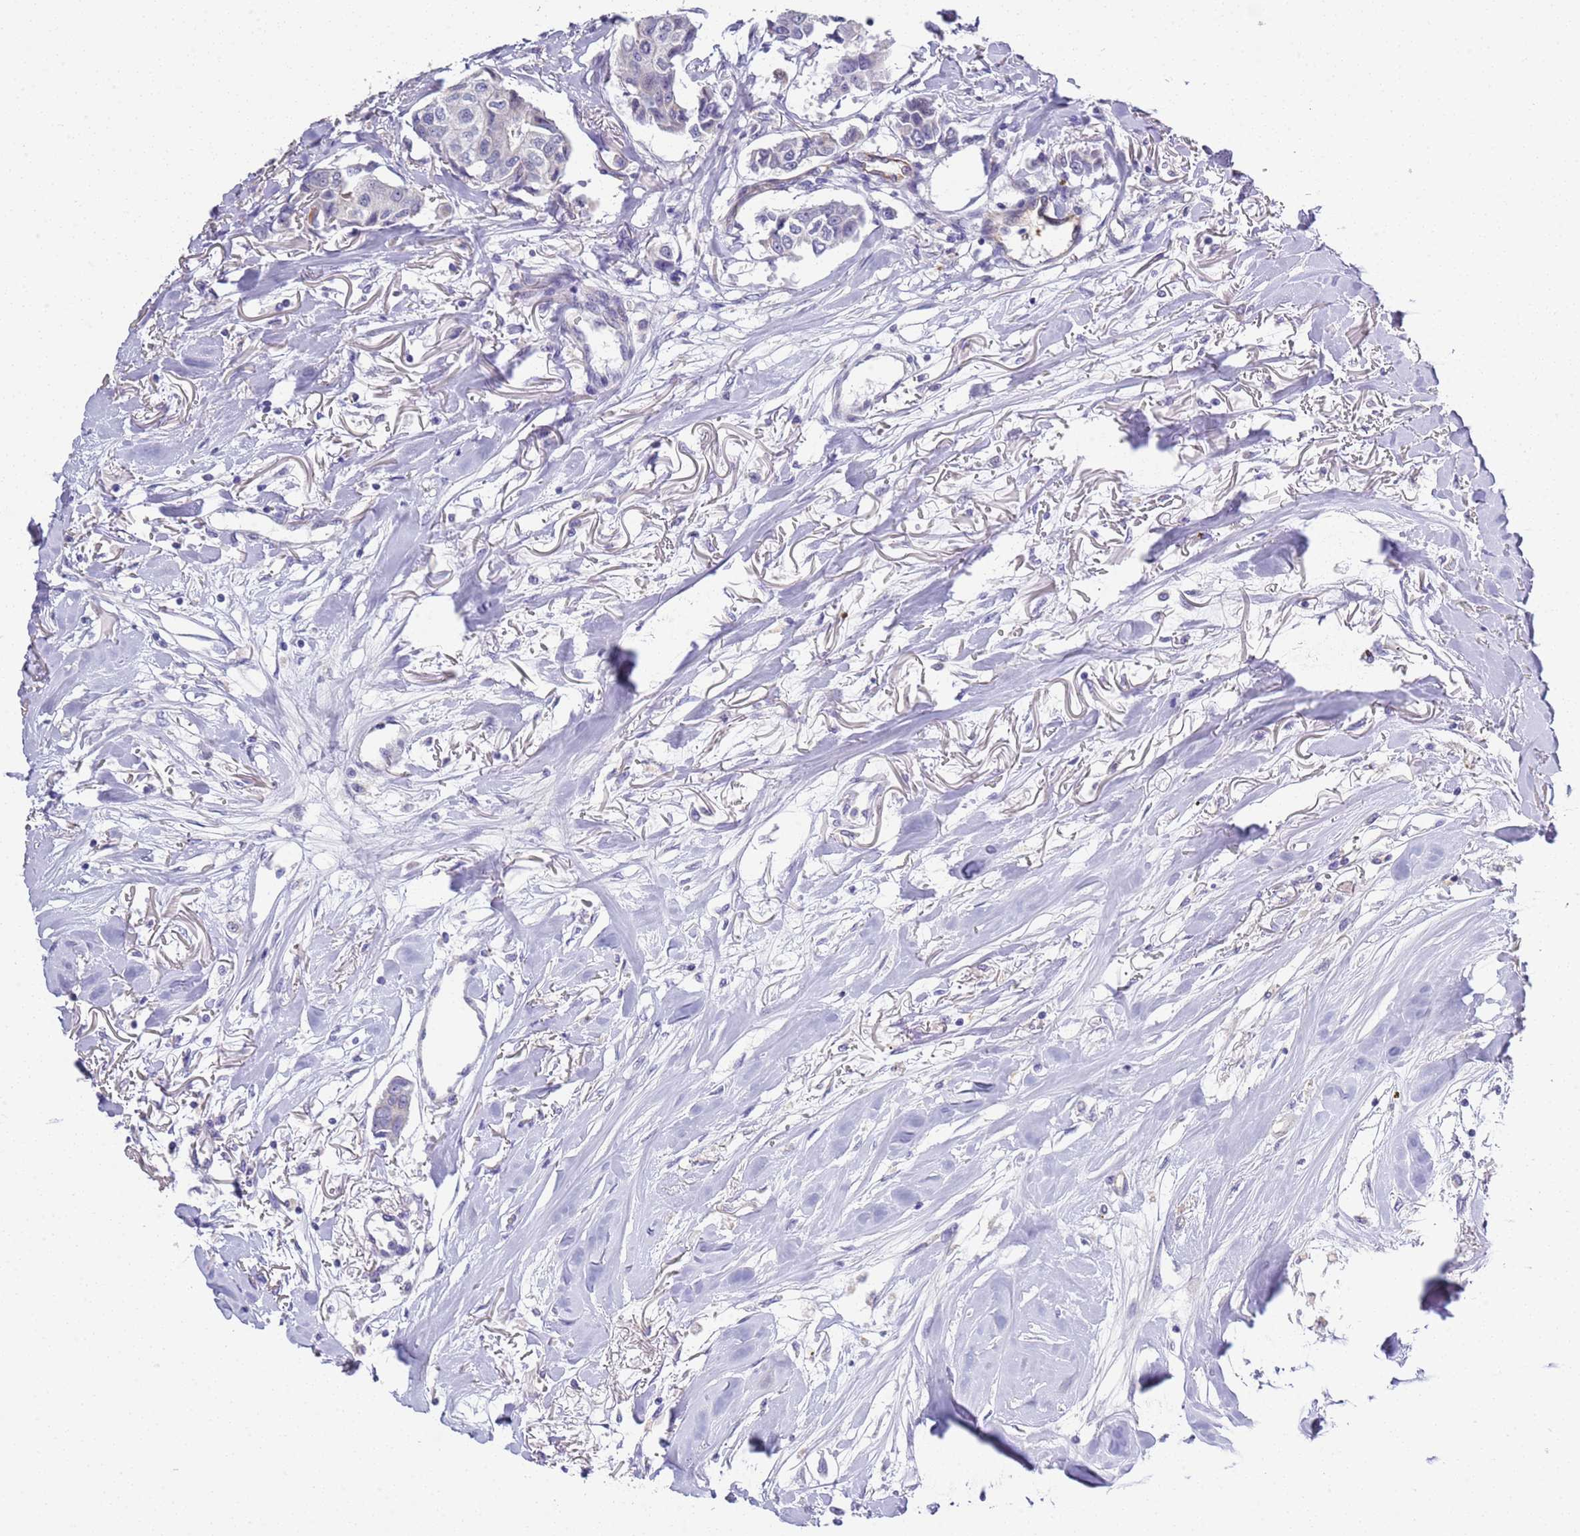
{"staining": {"intensity": "negative", "quantity": "none", "location": "none"}, "tissue": "breast cancer", "cell_type": "Tumor cells", "image_type": "cancer", "snomed": [{"axis": "morphology", "description": "Duct carcinoma"}, {"axis": "topography", "description": "Breast"}], "caption": "Tumor cells are negative for brown protein staining in breast invasive ductal carcinoma.", "gene": "BRMS1L", "patient": {"sex": "female", "age": 80}}